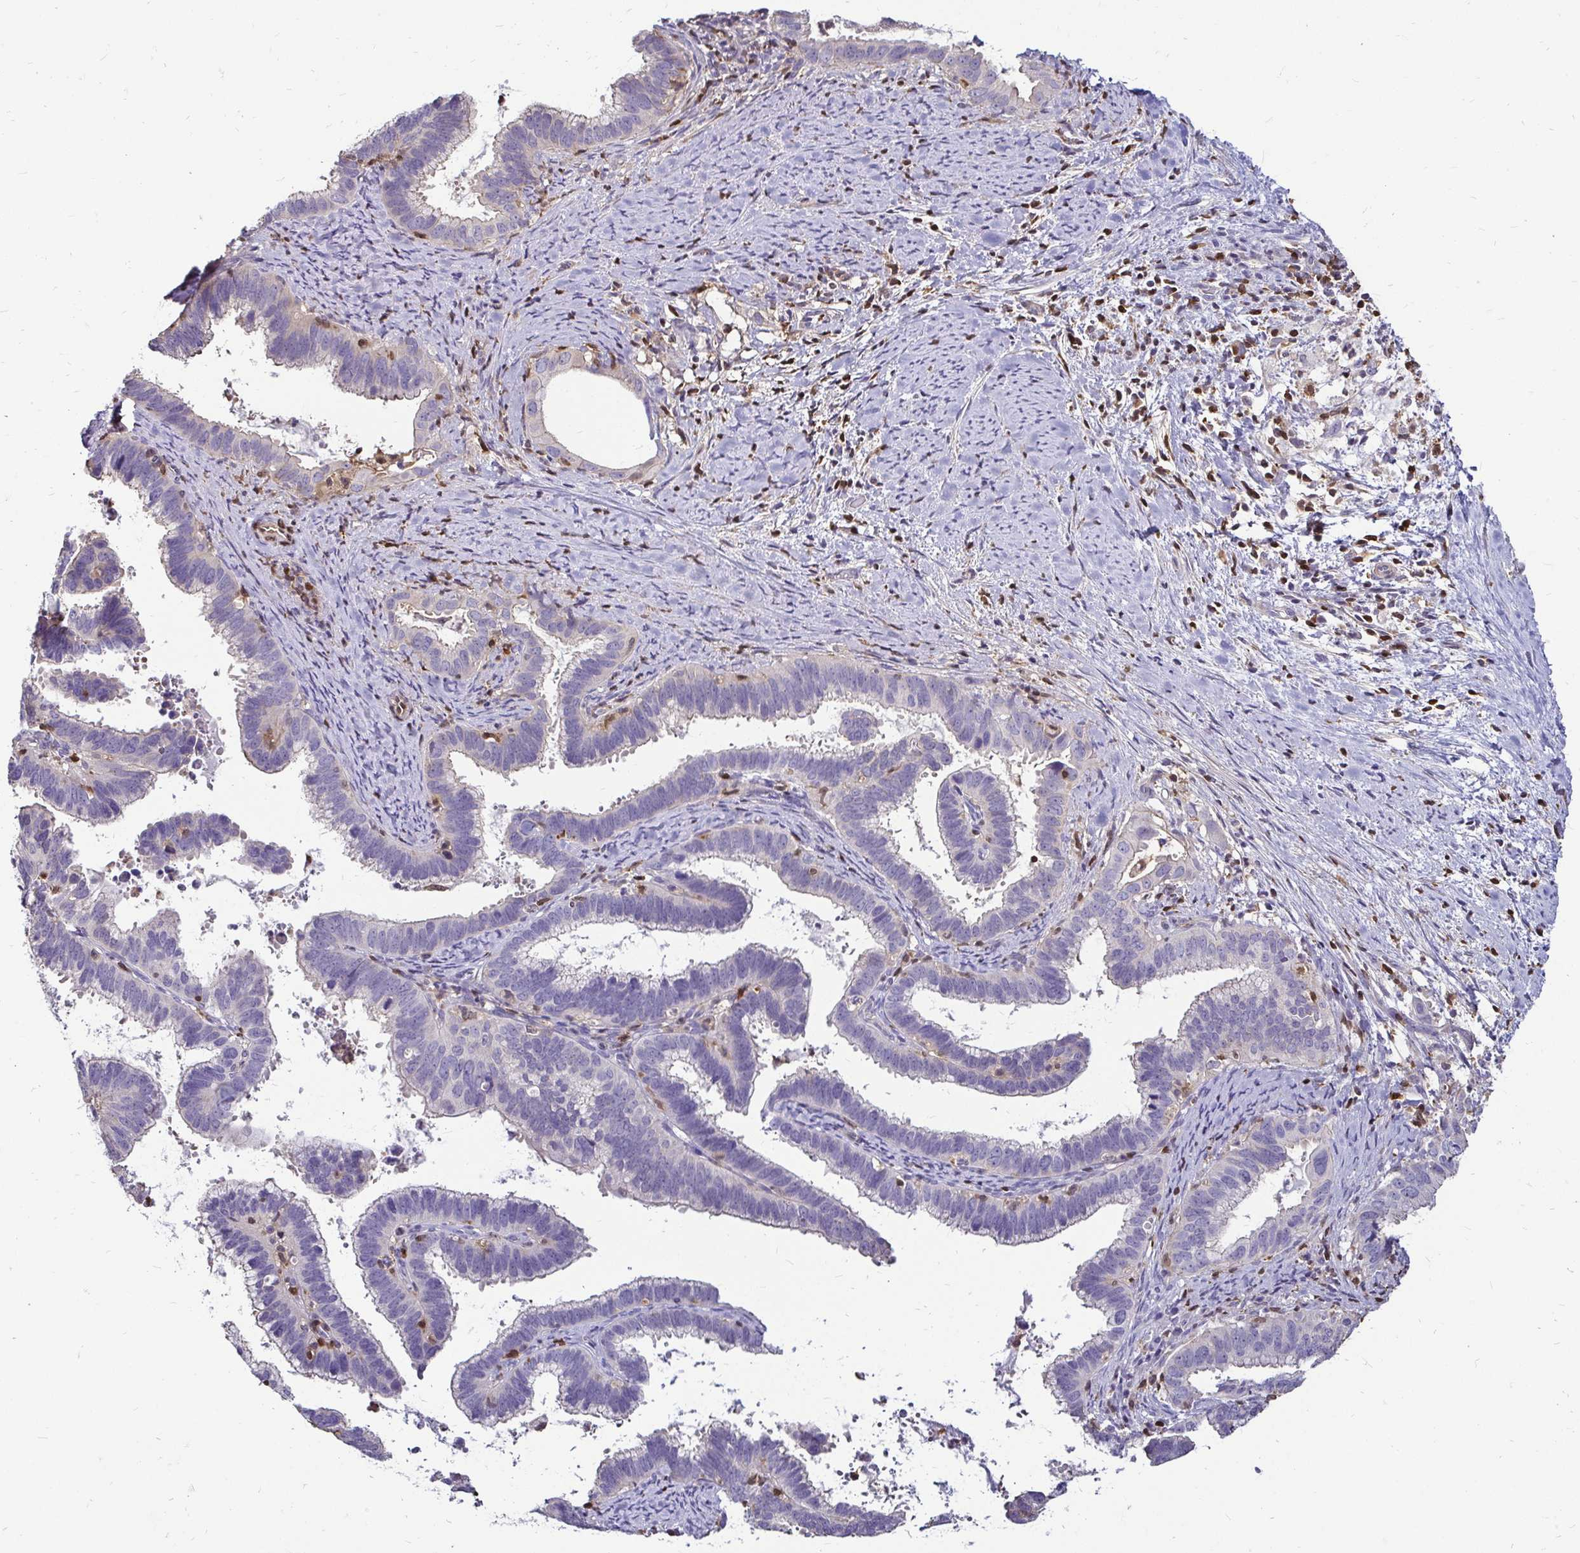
{"staining": {"intensity": "negative", "quantity": "none", "location": "none"}, "tissue": "cervical cancer", "cell_type": "Tumor cells", "image_type": "cancer", "snomed": [{"axis": "morphology", "description": "Adenocarcinoma, NOS"}, {"axis": "topography", "description": "Cervix"}], "caption": "An immunohistochemistry micrograph of cervical adenocarcinoma is shown. There is no staining in tumor cells of cervical adenocarcinoma.", "gene": "ZFP1", "patient": {"sex": "female", "age": 61}}